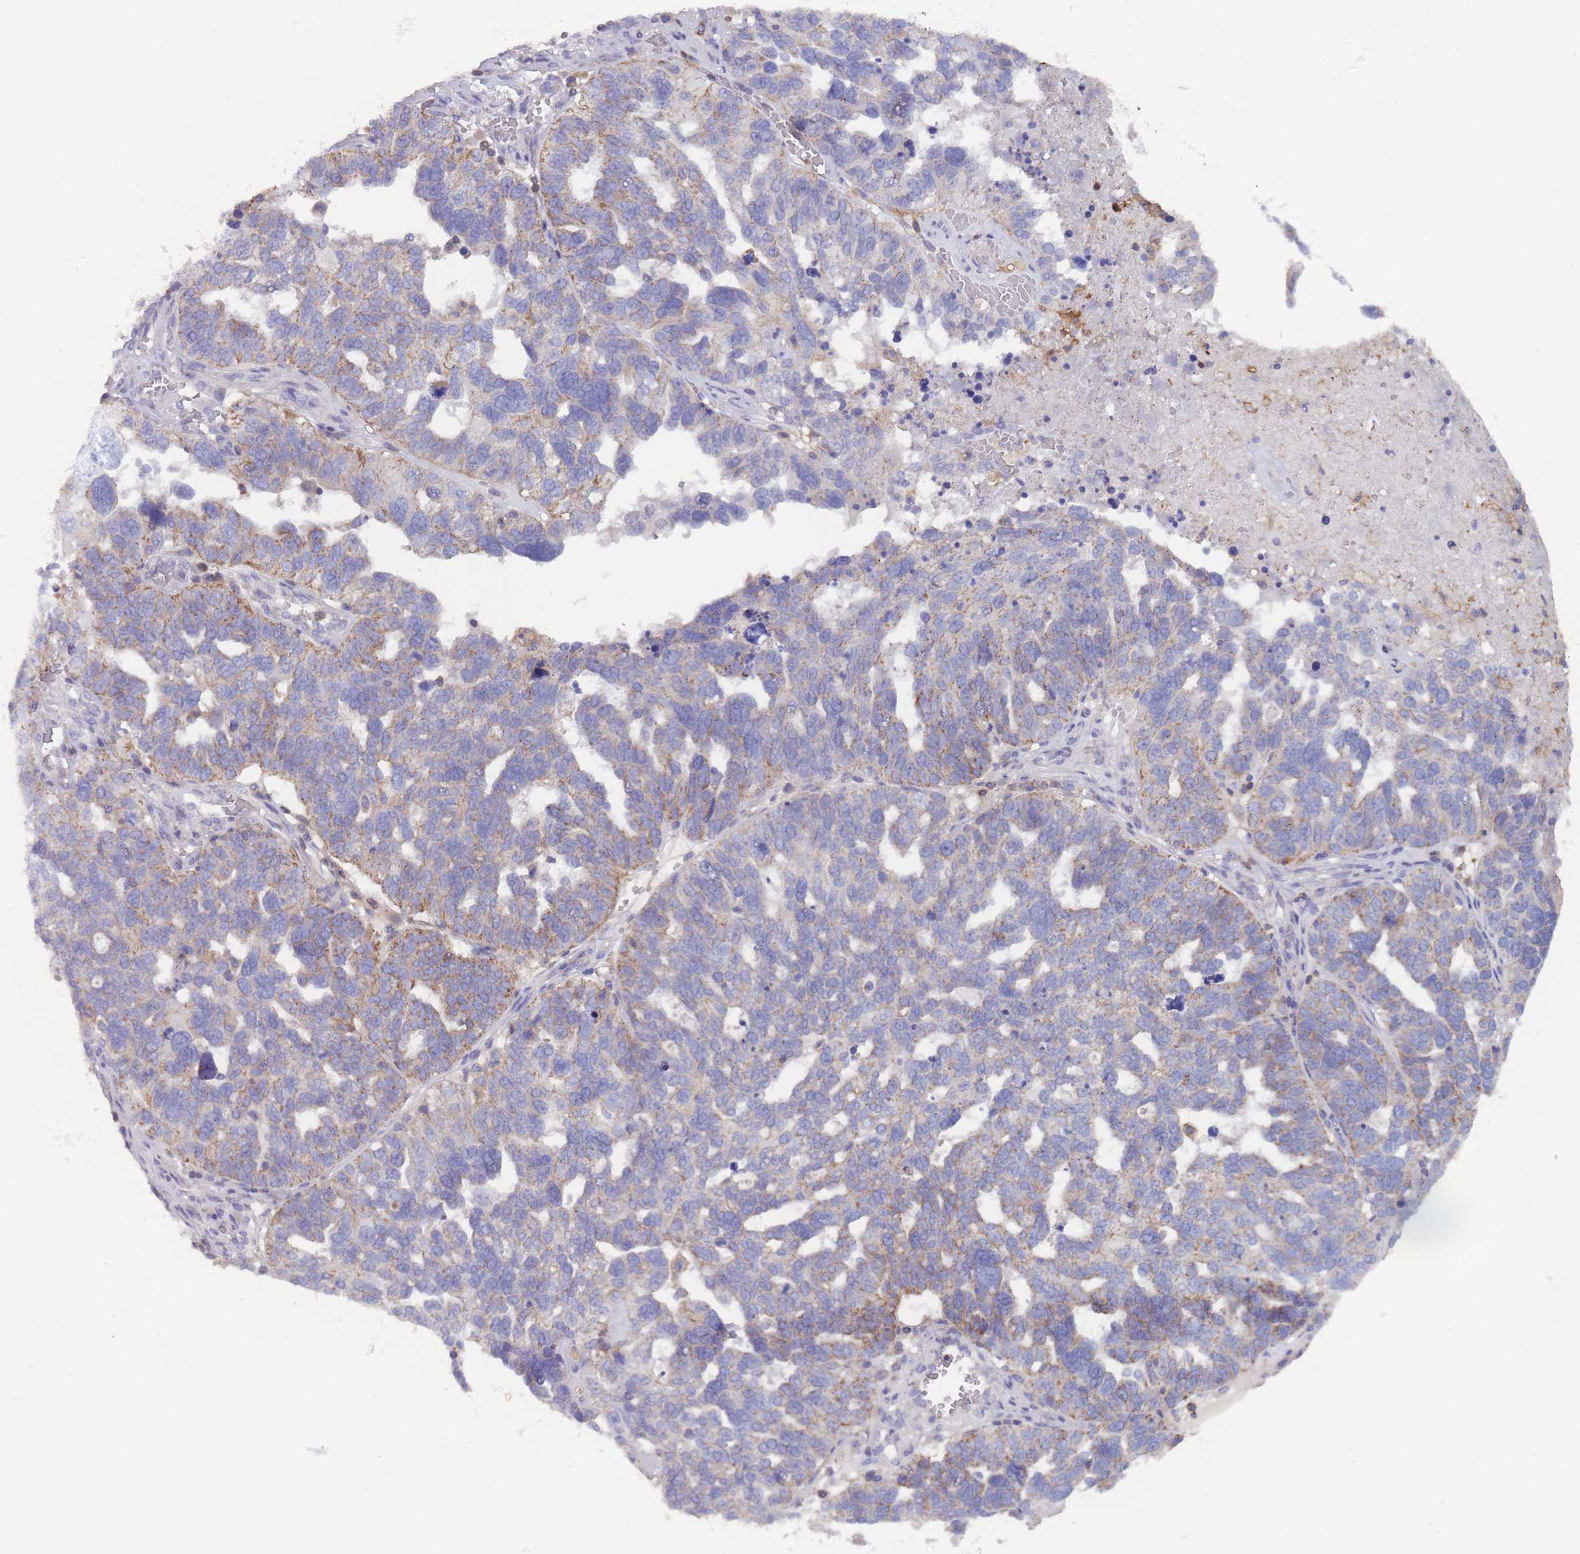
{"staining": {"intensity": "moderate", "quantity": "<25%", "location": "cytoplasmic/membranous"}, "tissue": "ovarian cancer", "cell_type": "Tumor cells", "image_type": "cancer", "snomed": [{"axis": "morphology", "description": "Cystadenocarcinoma, serous, NOS"}, {"axis": "topography", "description": "Ovary"}], "caption": "Tumor cells exhibit low levels of moderate cytoplasmic/membranous staining in approximately <25% of cells in human ovarian cancer.", "gene": "CD33", "patient": {"sex": "female", "age": 59}}